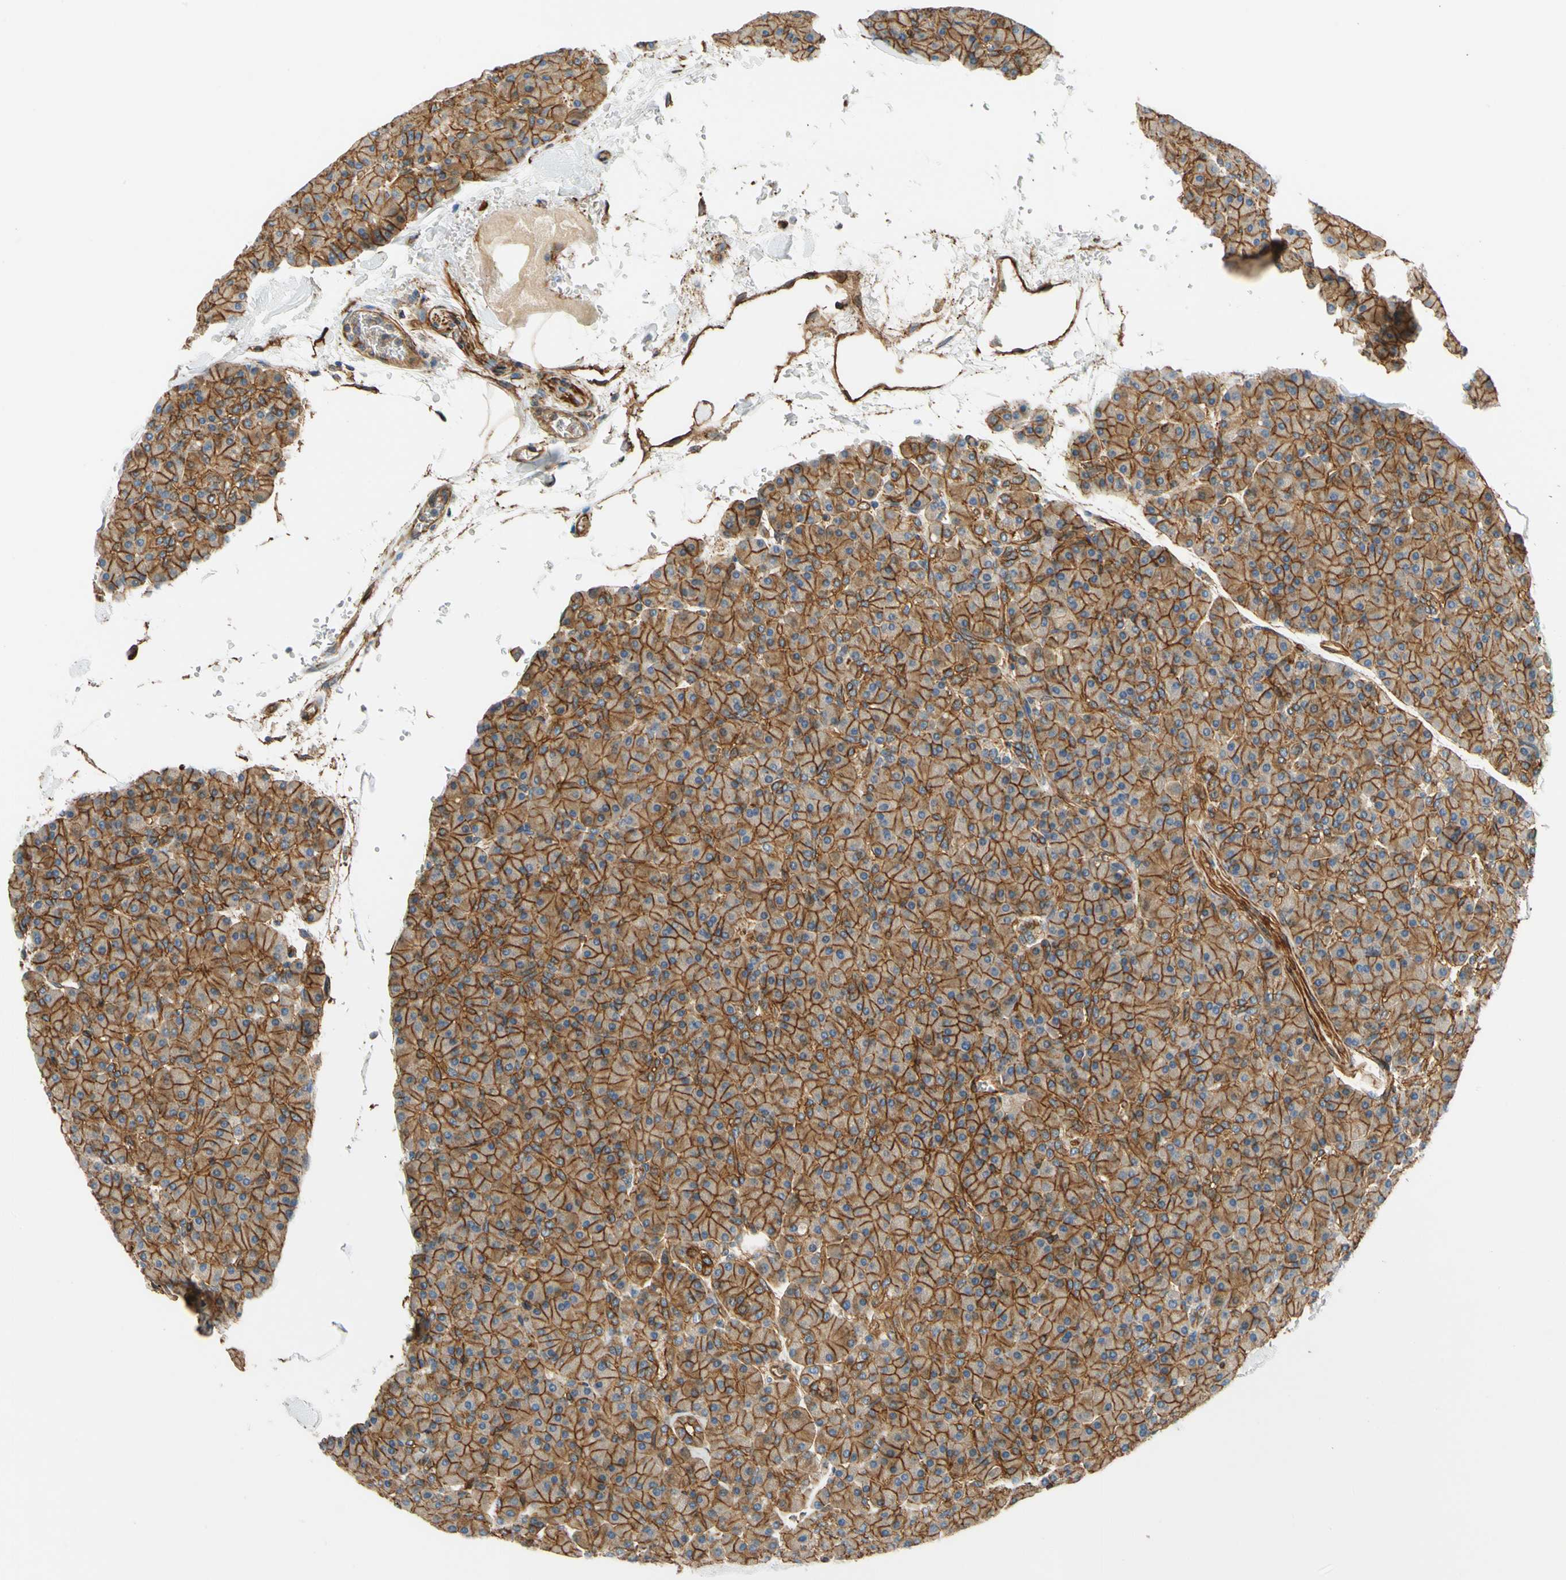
{"staining": {"intensity": "strong", "quantity": ">75%", "location": "cytoplasmic/membranous"}, "tissue": "pancreas", "cell_type": "Exocrine glandular cells", "image_type": "normal", "snomed": [{"axis": "morphology", "description": "Normal tissue, NOS"}, {"axis": "topography", "description": "Pancreas"}], "caption": "IHC staining of unremarkable pancreas, which demonstrates high levels of strong cytoplasmic/membranous staining in approximately >75% of exocrine glandular cells indicating strong cytoplasmic/membranous protein staining. The staining was performed using DAB (3,3'-diaminobenzidine) (brown) for protein detection and nuclei were counterstained in hematoxylin (blue).", "gene": "SPTAN1", "patient": {"sex": "female", "age": 43}}